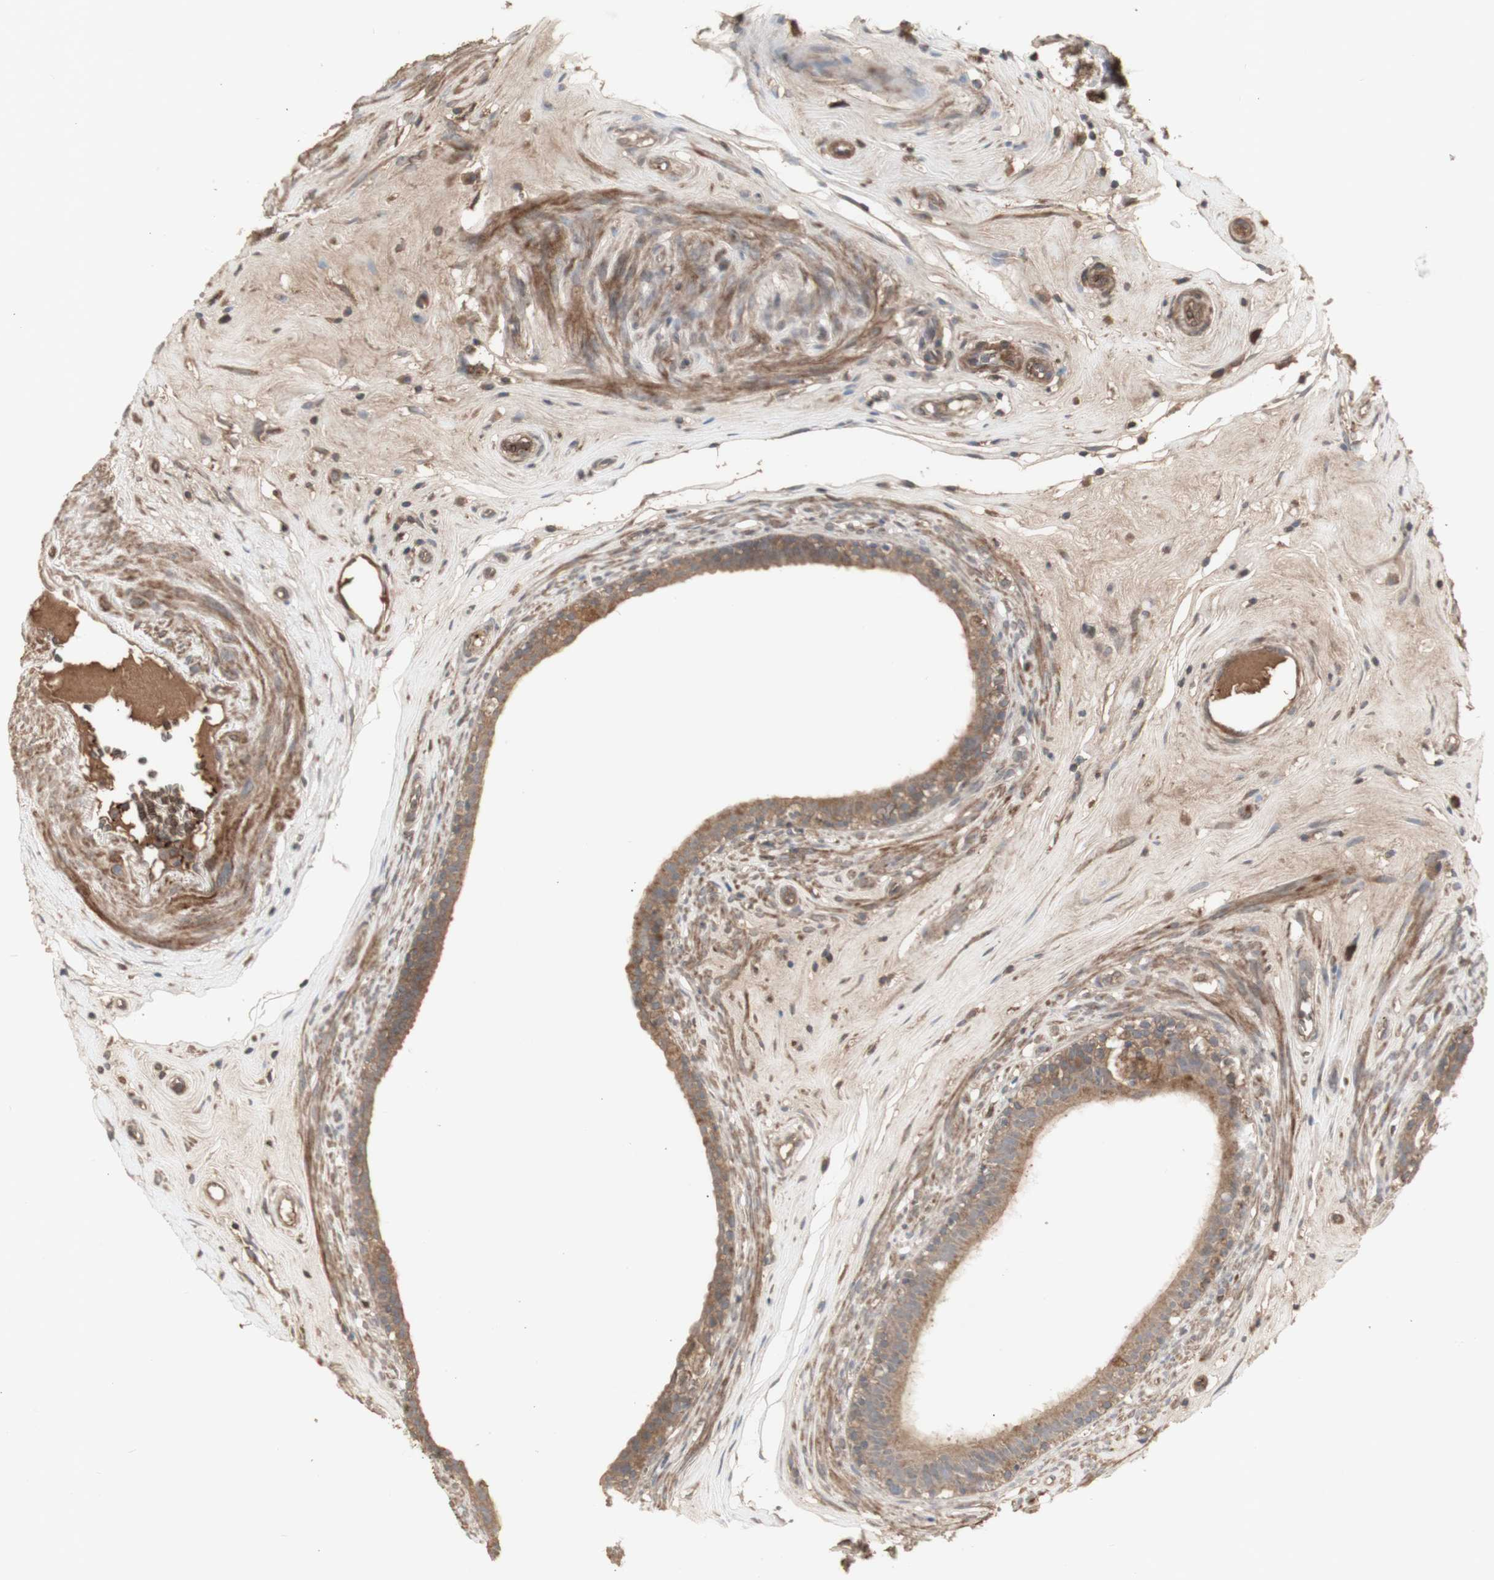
{"staining": {"intensity": "moderate", "quantity": ">75%", "location": "cytoplasmic/membranous"}, "tissue": "epididymis", "cell_type": "Glandular cells", "image_type": "normal", "snomed": [{"axis": "morphology", "description": "Normal tissue, NOS"}, {"axis": "morphology", "description": "Inflammation, NOS"}, {"axis": "topography", "description": "Epididymis"}], "caption": "Immunohistochemical staining of benign human epididymis displays moderate cytoplasmic/membranous protein positivity in about >75% of glandular cells.", "gene": "ALOX12", "patient": {"sex": "male", "age": 84}}